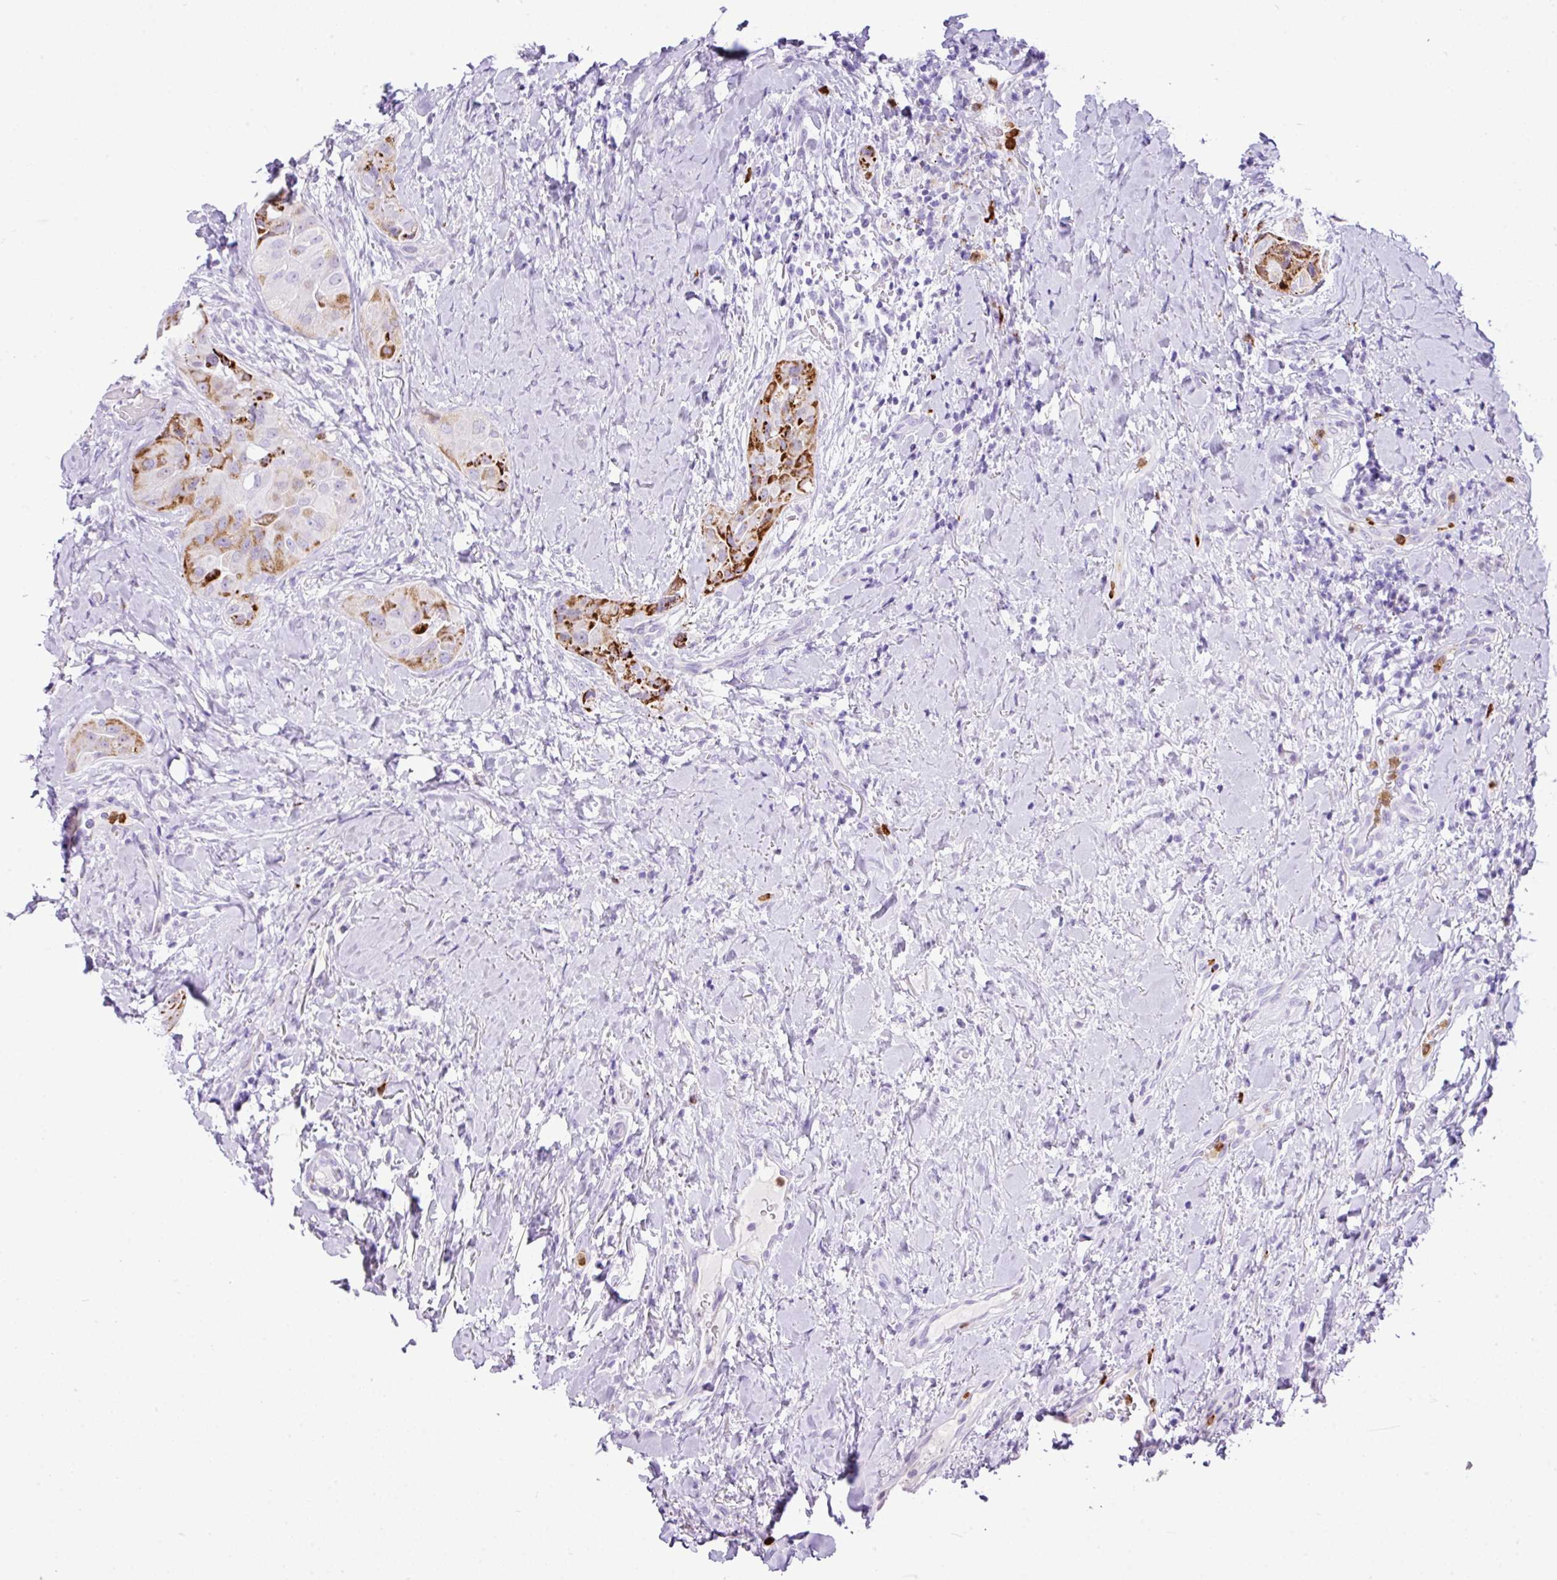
{"staining": {"intensity": "strong", "quantity": "25%-75%", "location": "cytoplasmic/membranous"}, "tissue": "thyroid cancer", "cell_type": "Tumor cells", "image_type": "cancer", "snomed": [{"axis": "morphology", "description": "Normal tissue, NOS"}, {"axis": "morphology", "description": "Papillary adenocarcinoma, NOS"}, {"axis": "topography", "description": "Thyroid gland"}], "caption": "Tumor cells show high levels of strong cytoplasmic/membranous positivity in approximately 25%-75% of cells in thyroid cancer (papillary adenocarcinoma). The protein of interest is shown in brown color, while the nuclei are stained blue.", "gene": "RCAN2", "patient": {"sex": "female", "age": 59}}